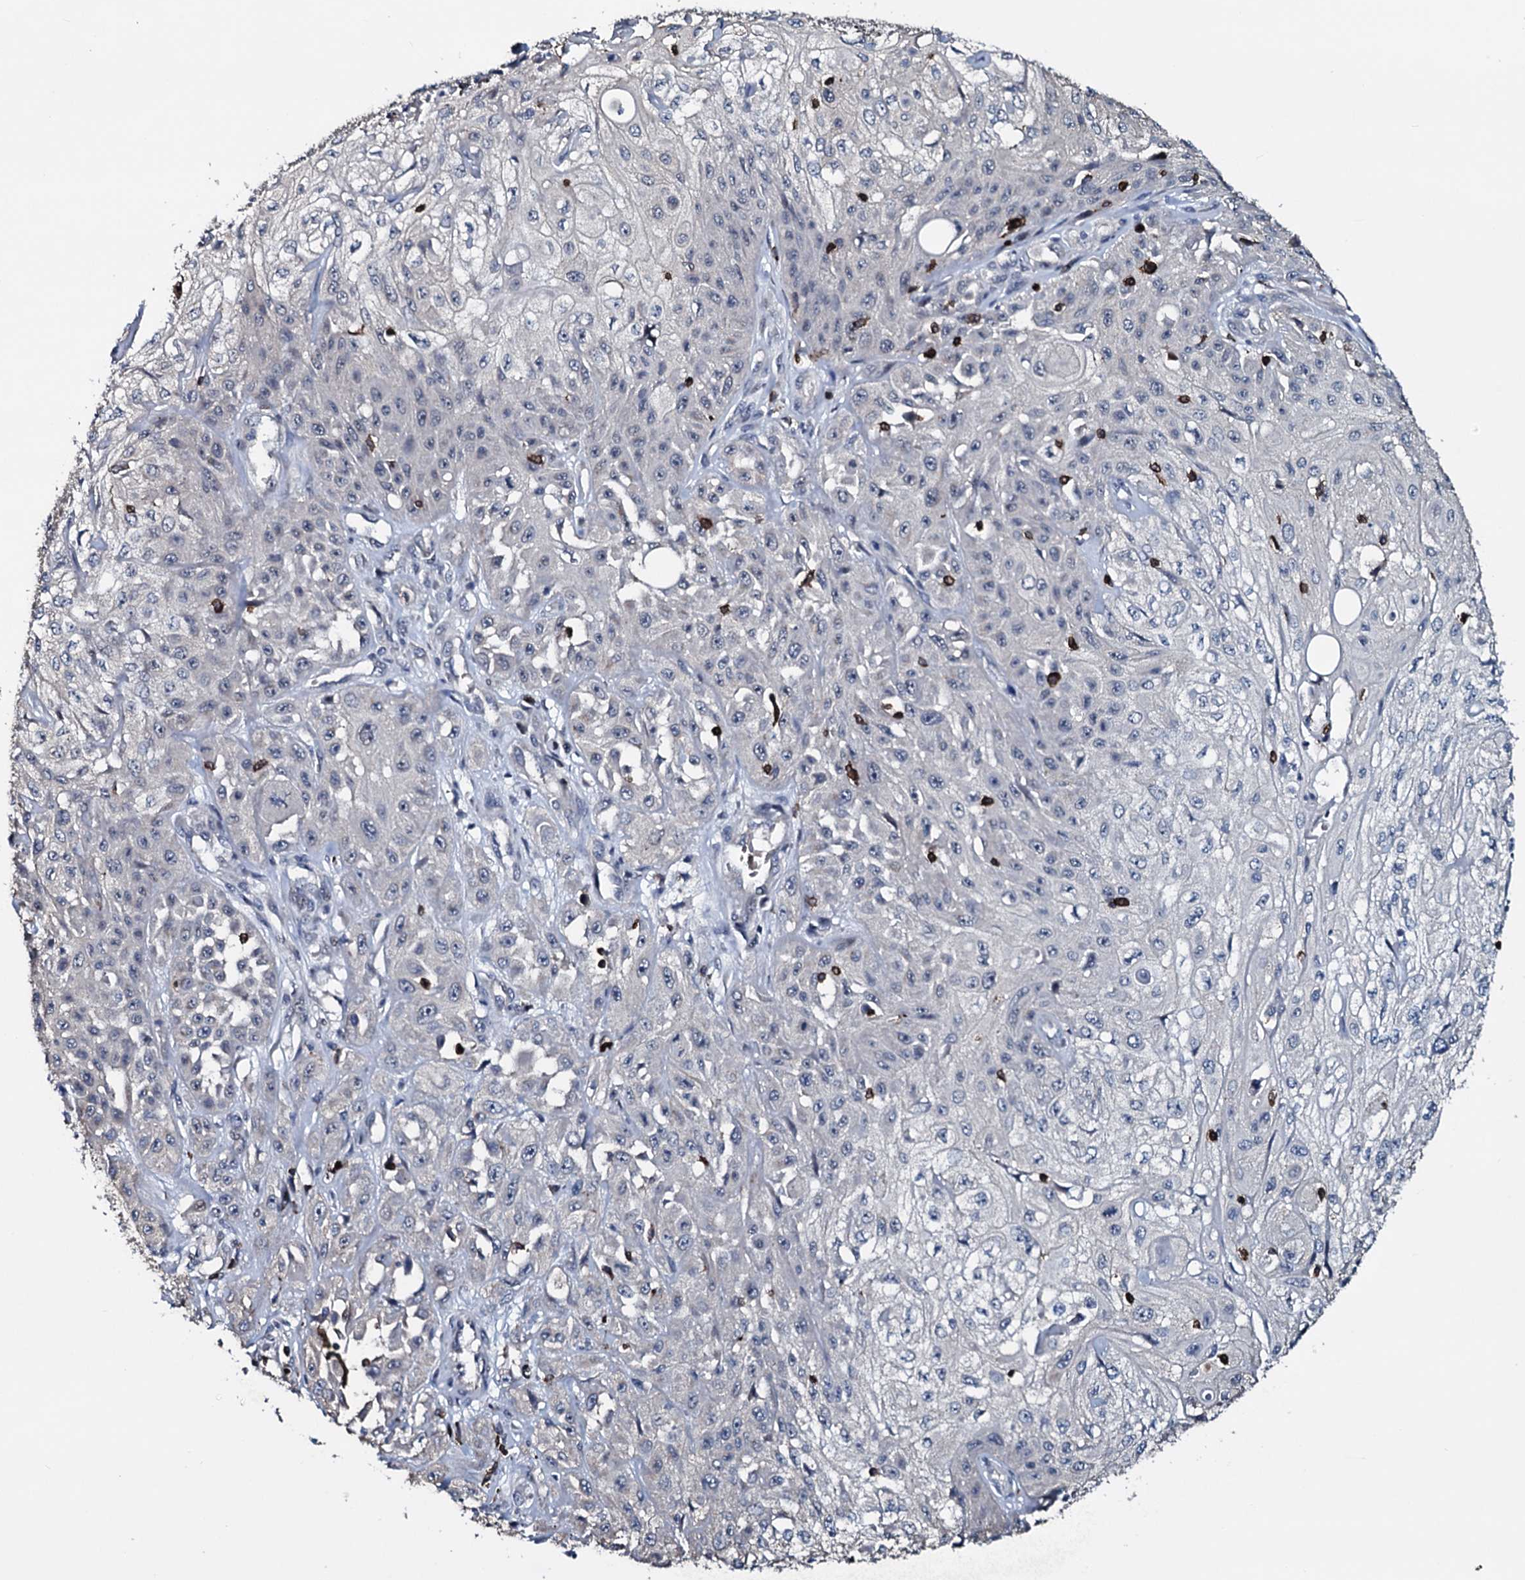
{"staining": {"intensity": "negative", "quantity": "none", "location": "none"}, "tissue": "skin cancer", "cell_type": "Tumor cells", "image_type": "cancer", "snomed": [{"axis": "morphology", "description": "Squamous cell carcinoma, NOS"}, {"axis": "morphology", "description": "Squamous cell carcinoma, metastatic, NOS"}, {"axis": "topography", "description": "Skin"}, {"axis": "topography", "description": "Lymph node"}], "caption": "This is an immunohistochemistry micrograph of human skin cancer (metastatic squamous cell carcinoma). There is no expression in tumor cells.", "gene": "OGFOD2", "patient": {"sex": "male", "age": 75}}